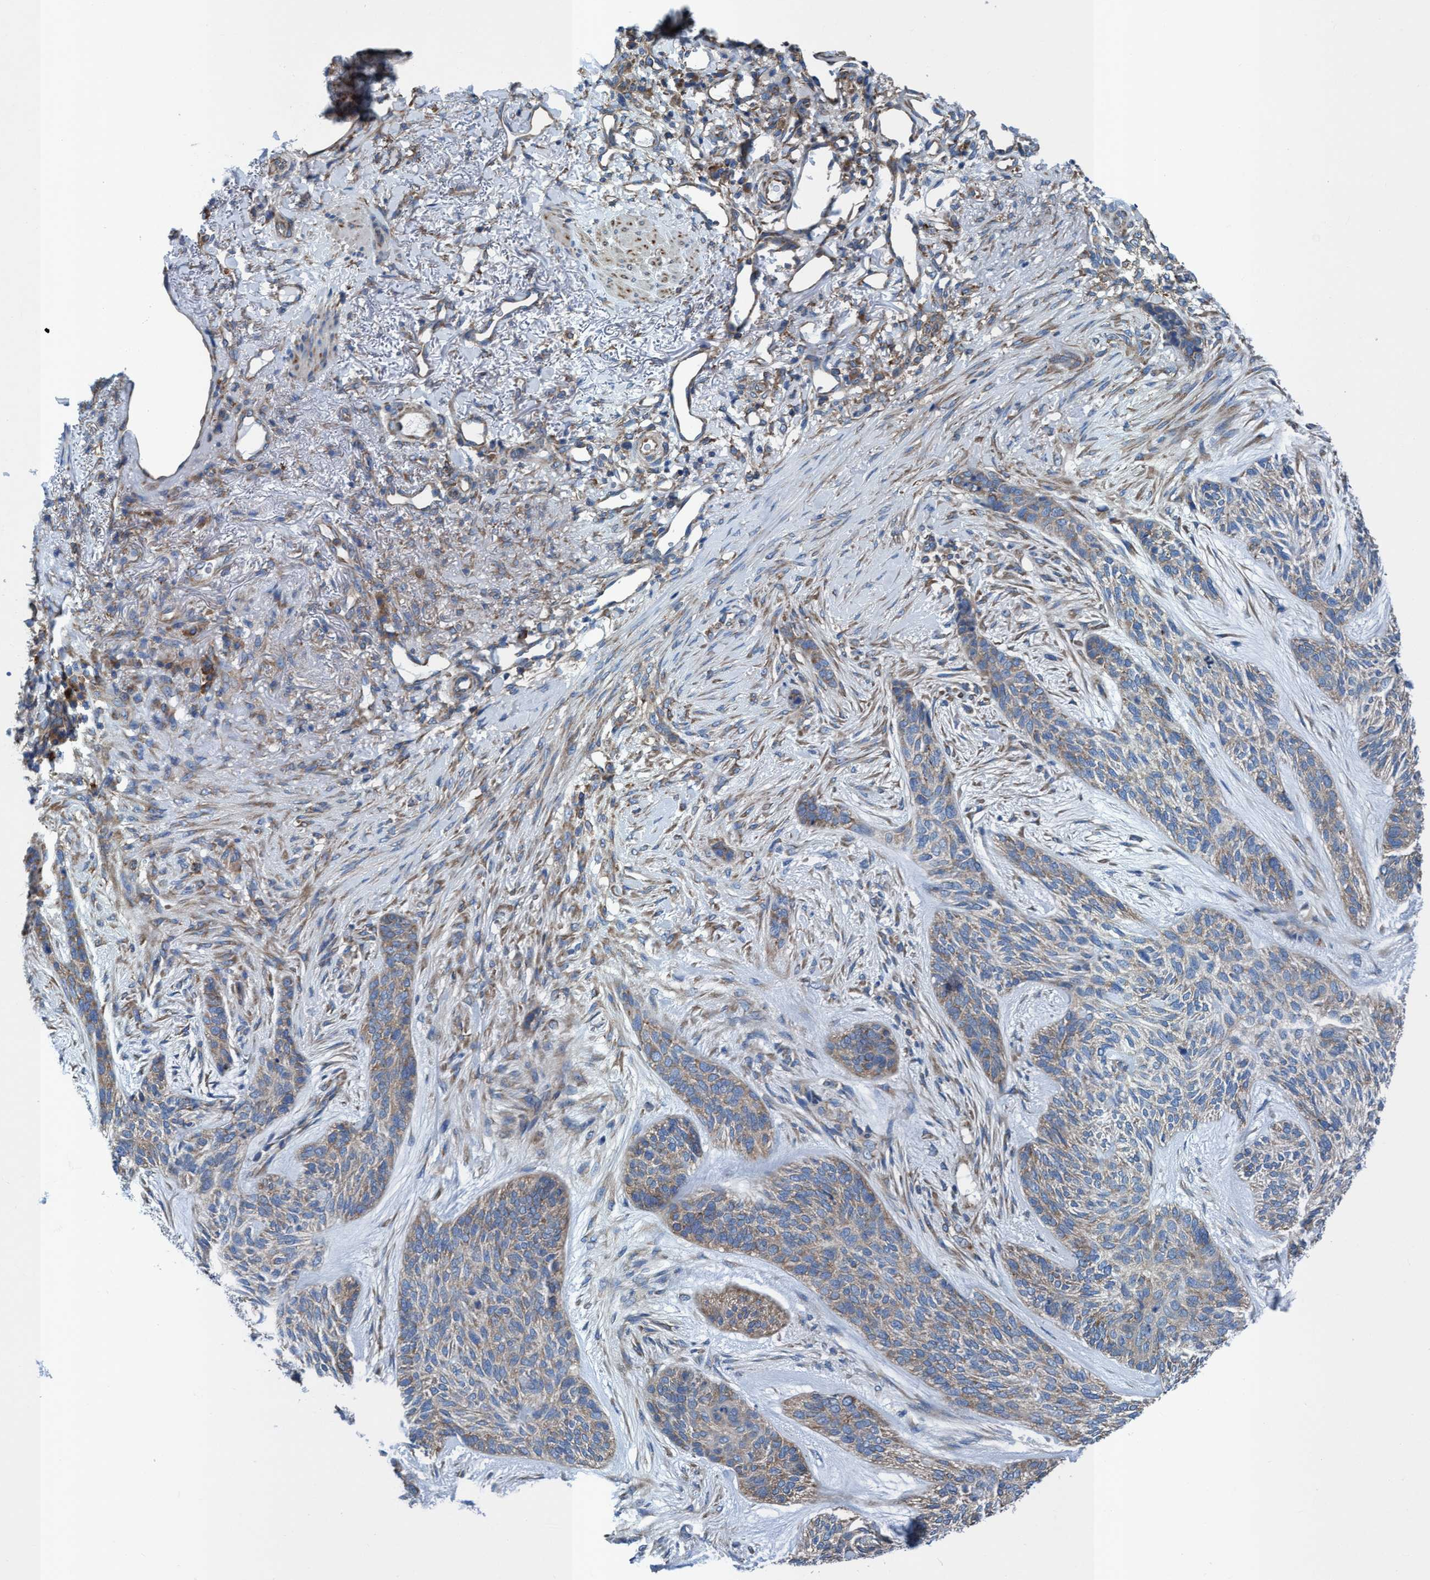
{"staining": {"intensity": "weak", "quantity": ">75%", "location": "cytoplasmic/membranous"}, "tissue": "skin cancer", "cell_type": "Tumor cells", "image_type": "cancer", "snomed": [{"axis": "morphology", "description": "Basal cell carcinoma"}, {"axis": "topography", "description": "Skin"}], "caption": "High-magnification brightfield microscopy of skin cancer stained with DAB (3,3'-diaminobenzidine) (brown) and counterstained with hematoxylin (blue). tumor cells exhibit weak cytoplasmic/membranous positivity is present in approximately>75% of cells.", "gene": "NMT1", "patient": {"sex": "male", "age": 55}}